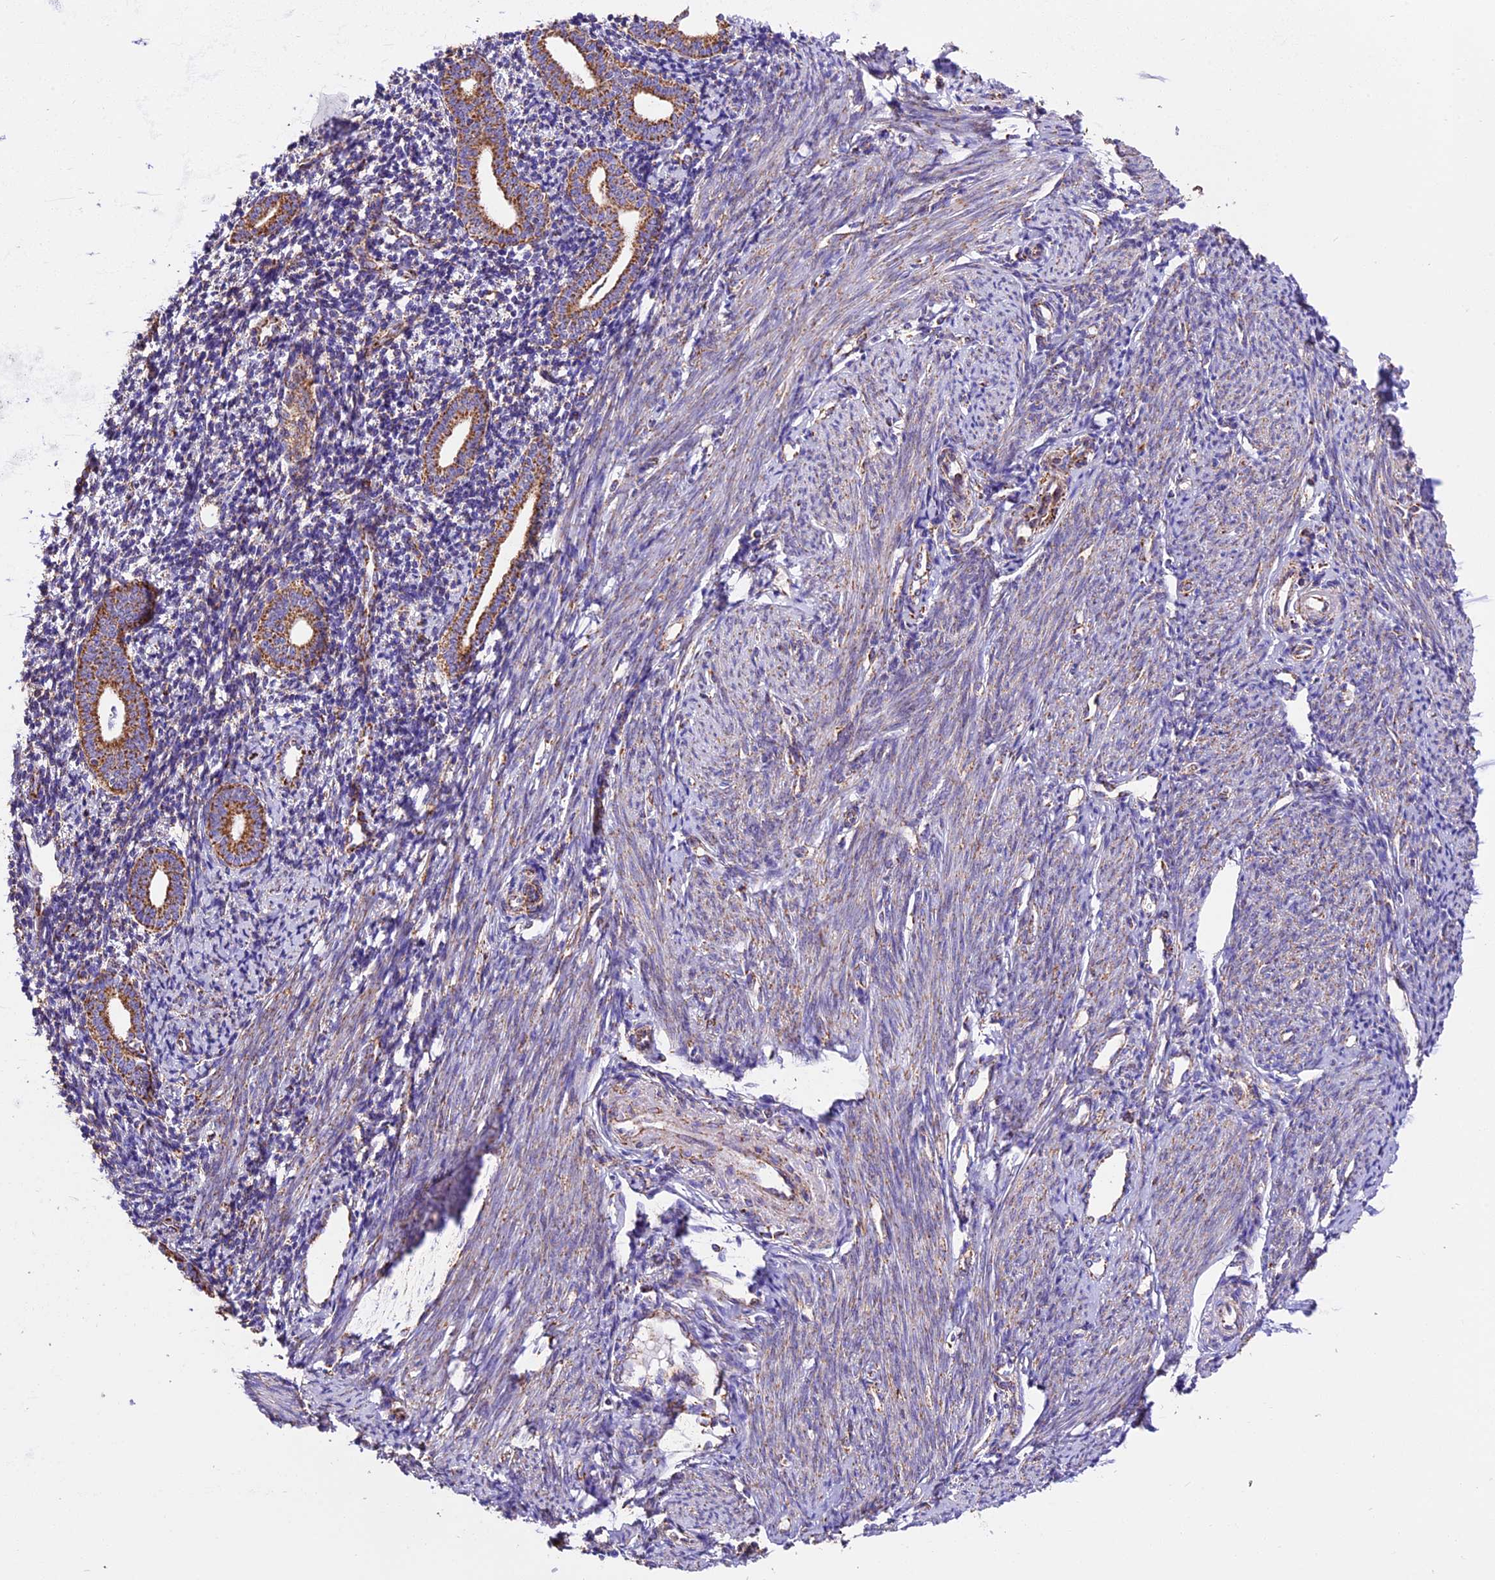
{"staining": {"intensity": "negative", "quantity": "none", "location": "none"}, "tissue": "endometrium", "cell_type": "Cells in endometrial stroma", "image_type": "normal", "snomed": [{"axis": "morphology", "description": "Normal tissue, NOS"}, {"axis": "topography", "description": "Endometrium"}], "caption": "Cells in endometrial stroma are negative for protein expression in normal human endometrium. Brightfield microscopy of immunohistochemistry stained with DAB (3,3'-diaminobenzidine) (brown) and hematoxylin (blue), captured at high magnification.", "gene": "NDUFA8", "patient": {"sex": "female", "age": 56}}